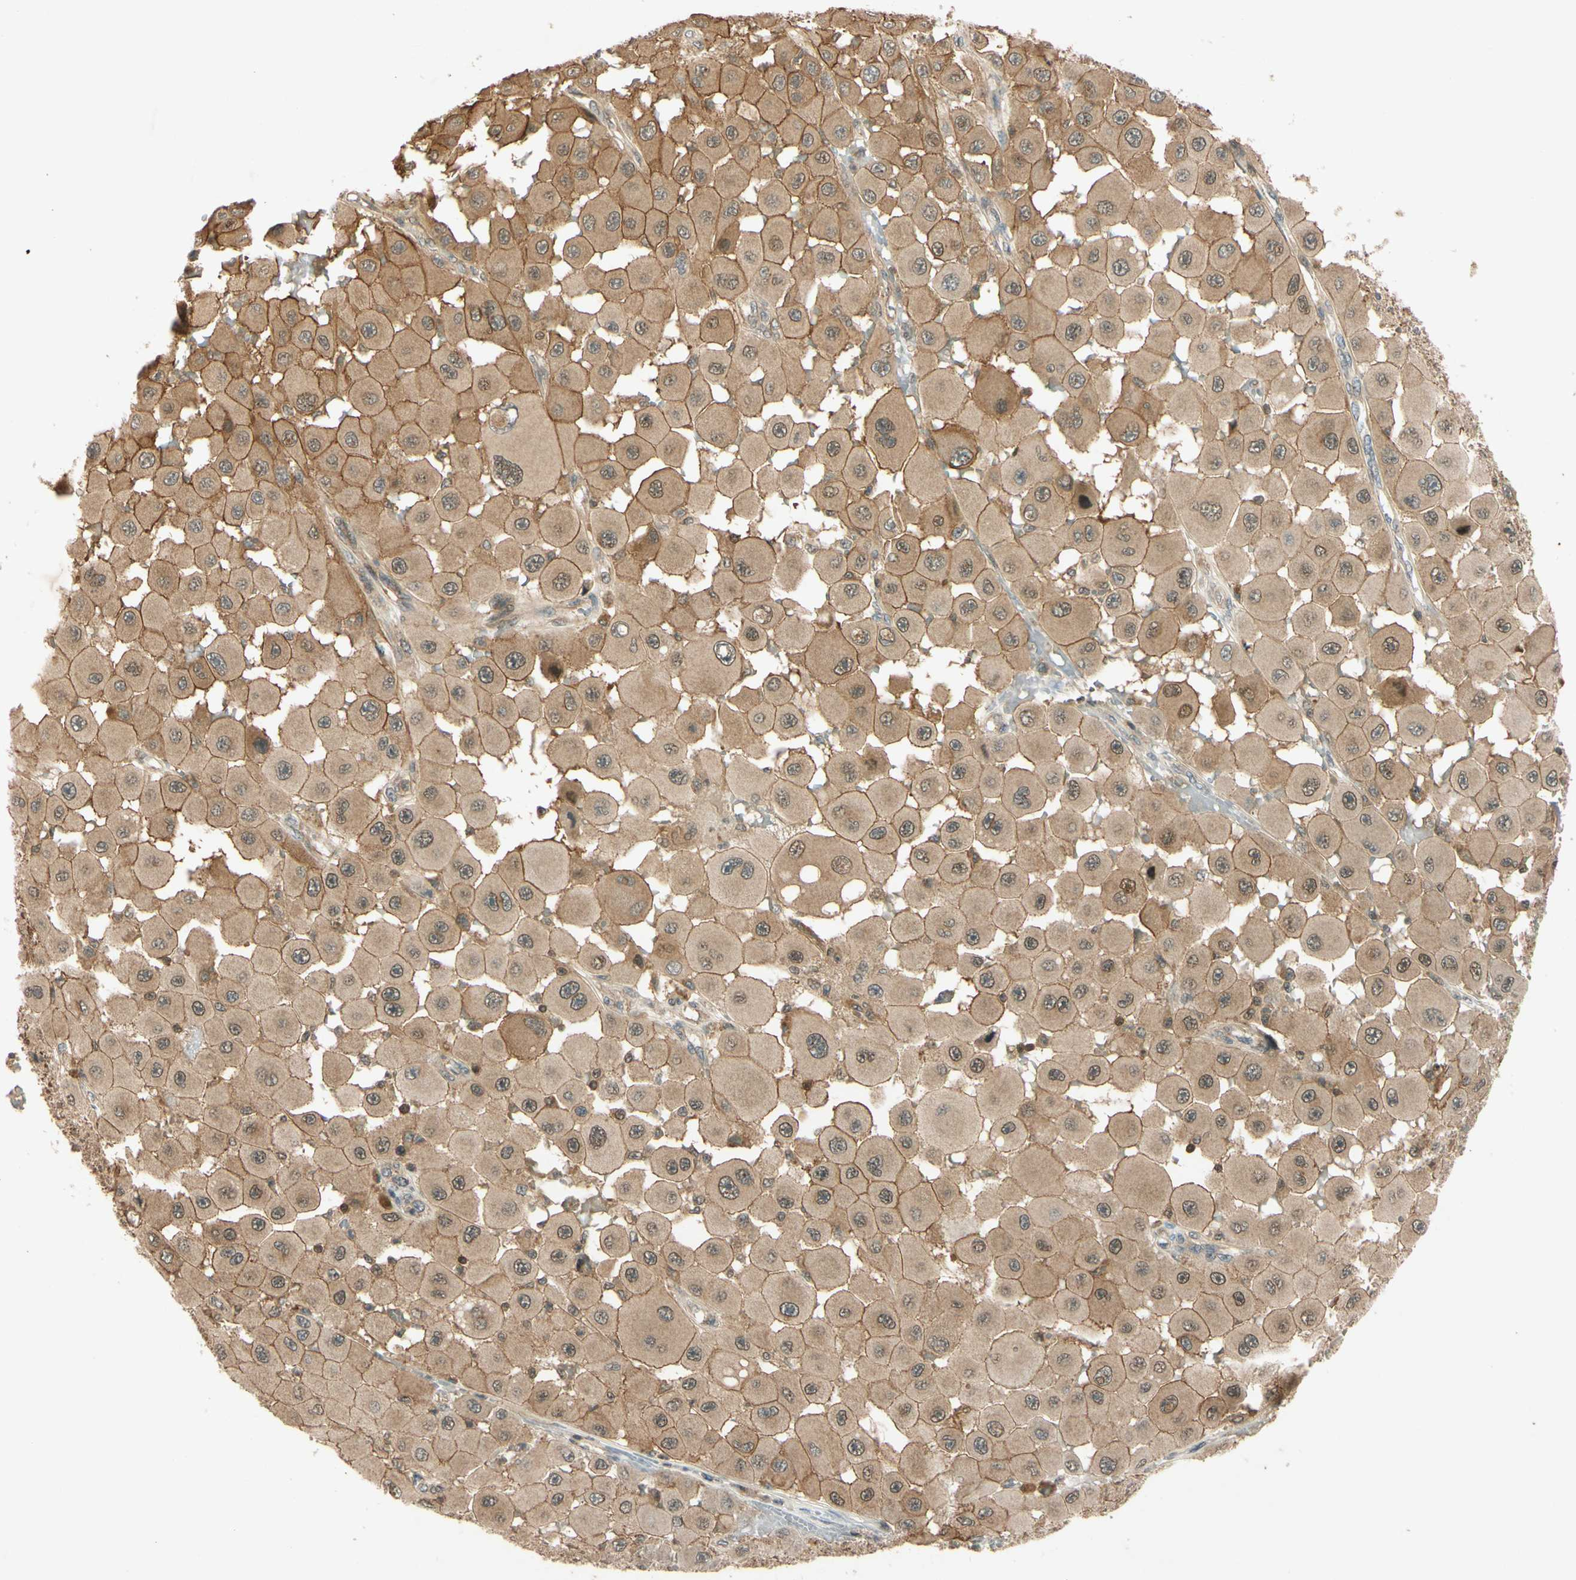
{"staining": {"intensity": "moderate", "quantity": ">75%", "location": "cytoplasmic/membranous"}, "tissue": "melanoma", "cell_type": "Tumor cells", "image_type": "cancer", "snomed": [{"axis": "morphology", "description": "Malignant melanoma, NOS"}, {"axis": "topography", "description": "Skin"}], "caption": "The image shows immunohistochemical staining of malignant melanoma. There is moderate cytoplasmic/membranous staining is seen in about >75% of tumor cells.", "gene": "EPHA8", "patient": {"sex": "female", "age": 81}}